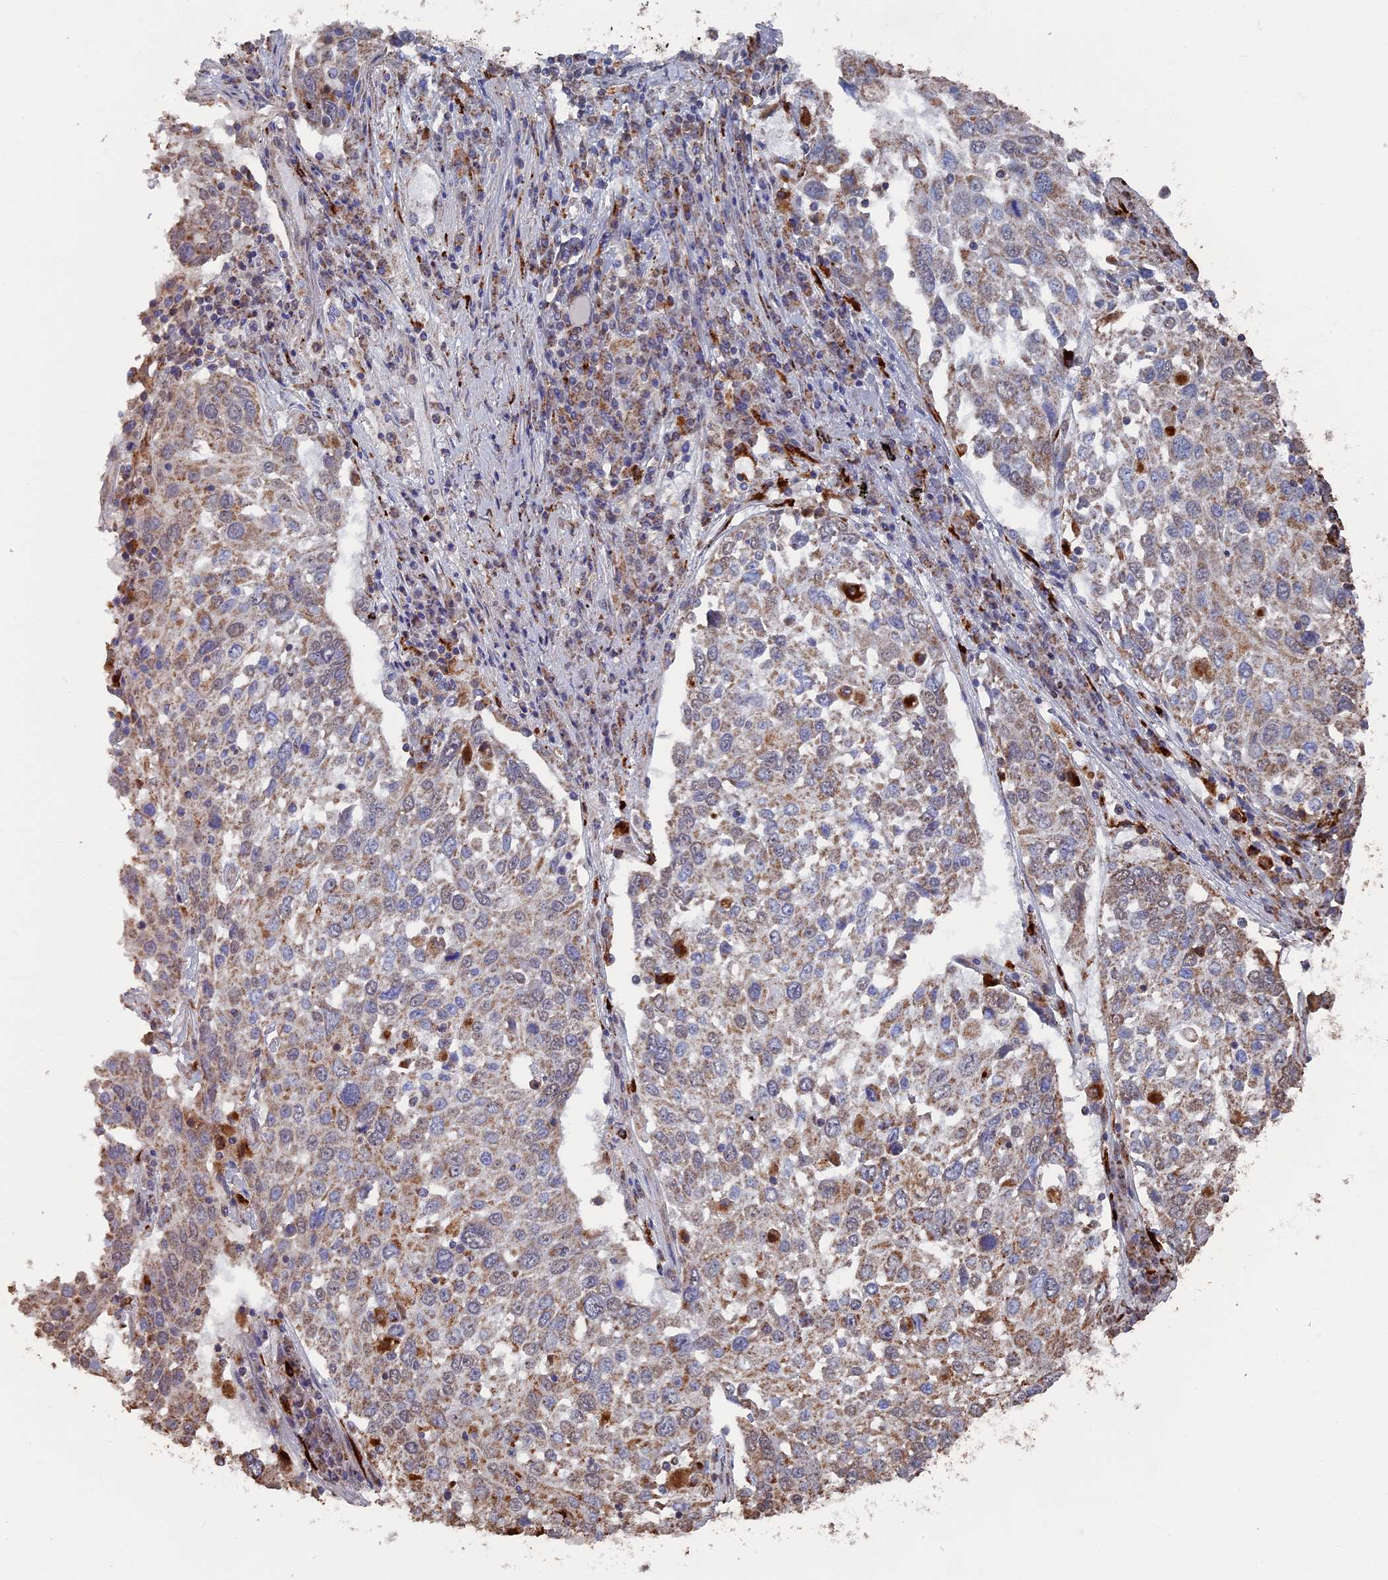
{"staining": {"intensity": "weak", "quantity": "25%-75%", "location": "cytoplasmic/membranous"}, "tissue": "lung cancer", "cell_type": "Tumor cells", "image_type": "cancer", "snomed": [{"axis": "morphology", "description": "Squamous cell carcinoma, NOS"}, {"axis": "topography", "description": "Lung"}], "caption": "Squamous cell carcinoma (lung) tissue exhibits weak cytoplasmic/membranous positivity in about 25%-75% of tumor cells, visualized by immunohistochemistry. The staining was performed using DAB (3,3'-diaminobenzidine), with brown indicating positive protein expression. Nuclei are stained blue with hematoxylin.", "gene": "SMG9", "patient": {"sex": "male", "age": 65}}